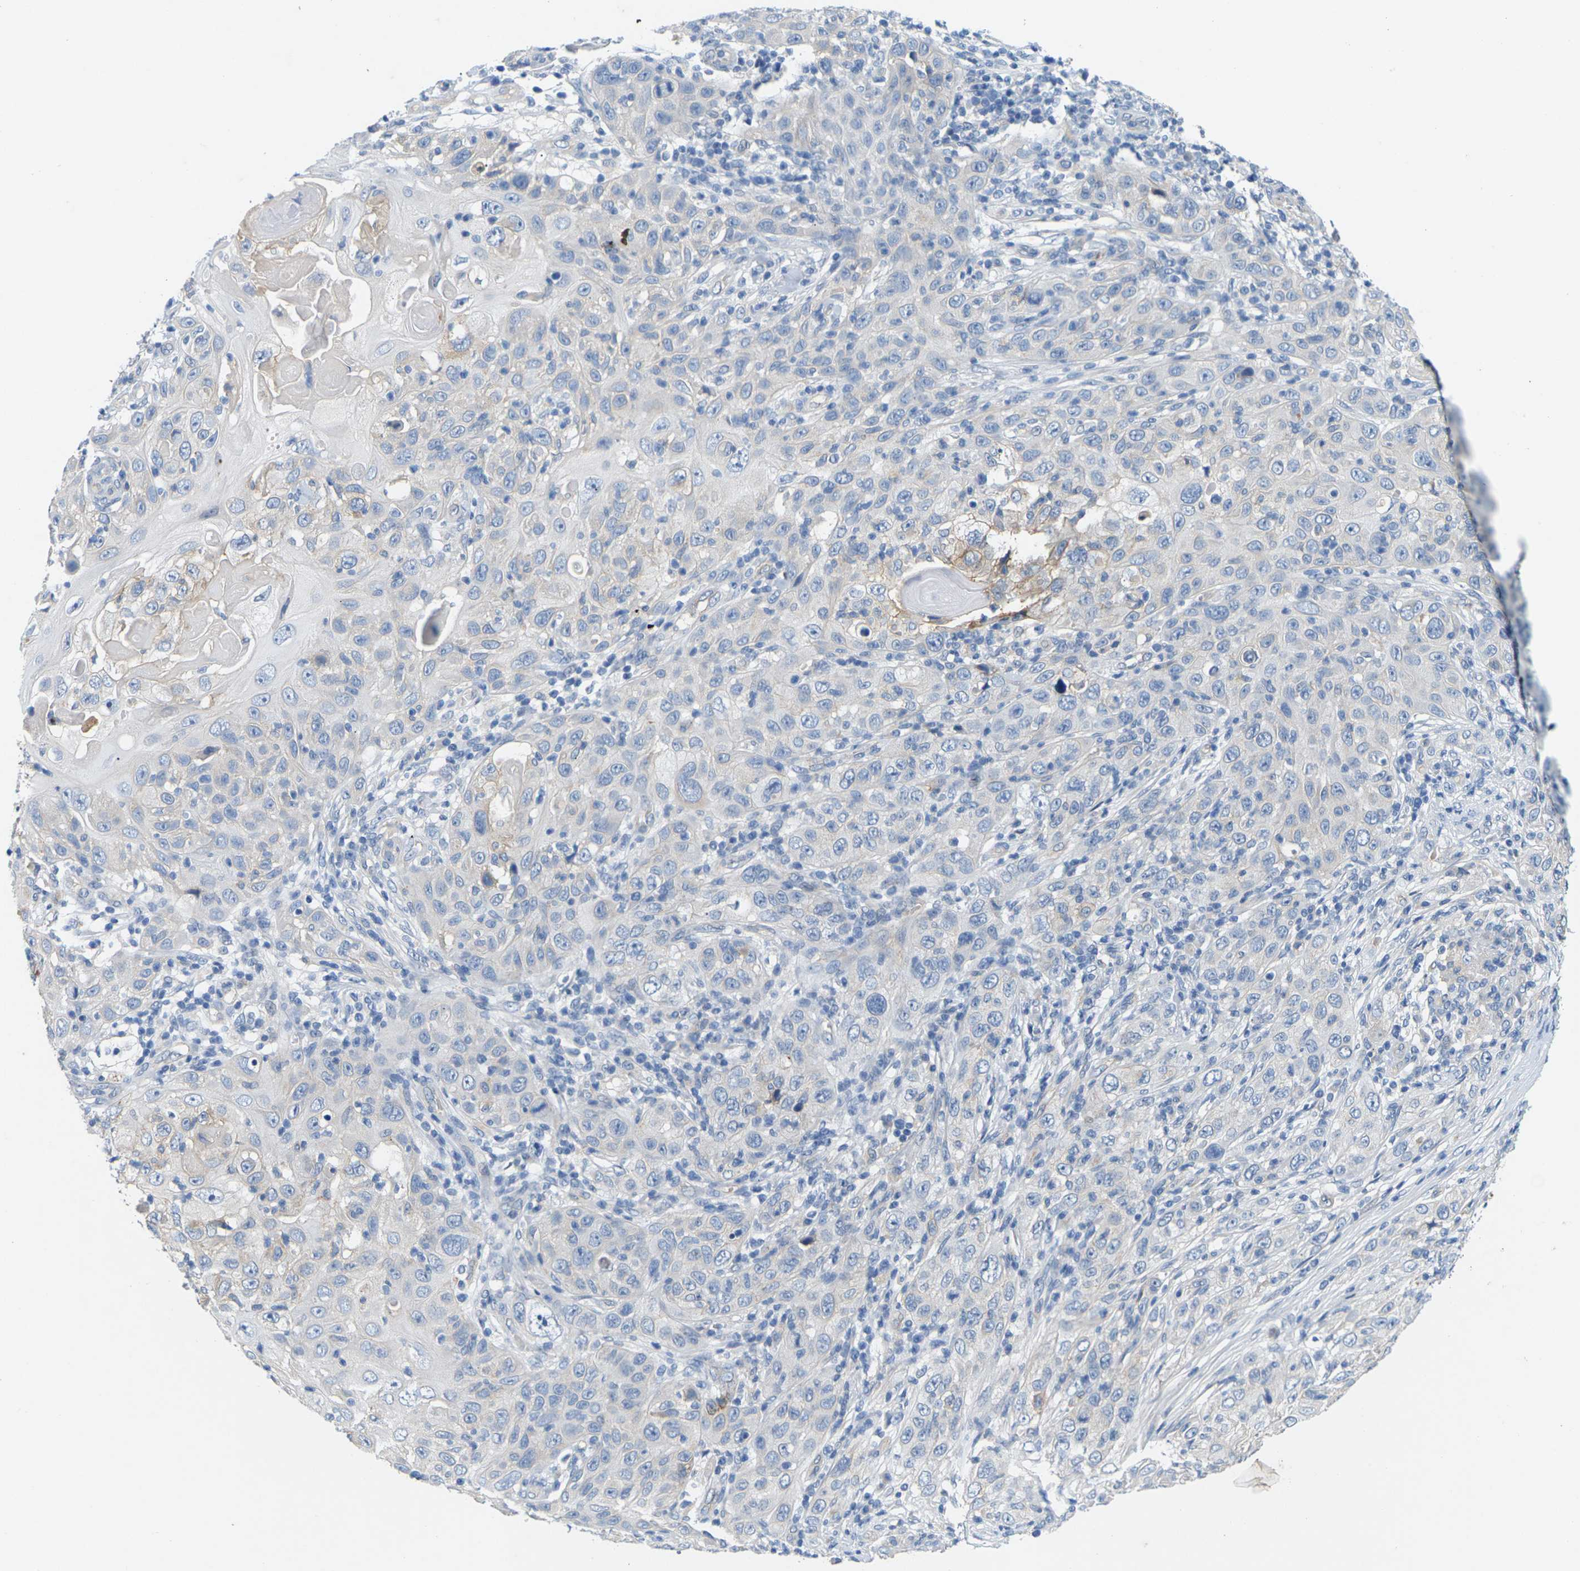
{"staining": {"intensity": "negative", "quantity": "none", "location": "none"}, "tissue": "skin cancer", "cell_type": "Tumor cells", "image_type": "cancer", "snomed": [{"axis": "morphology", "description": "Squamous cell carcinoma, NOS"}, {"axis": "topography", "description": "Skin"}], "caption": "This micrograph is of squamous cell carcinoma (skin) stained with immunohistochemistry to label a protein in brown with the nuclei are counter-stained blue. There is no expression in tumor cells. The staining was performed using DAB (3,3'-diaminobenzidine) to visualize the protein expression in brown, while the nuclei were stained in blue with hematoxylin (Magnification: 20x).", "gene": "ITGA5", "patient": {"sex": "female", "age": 88}}